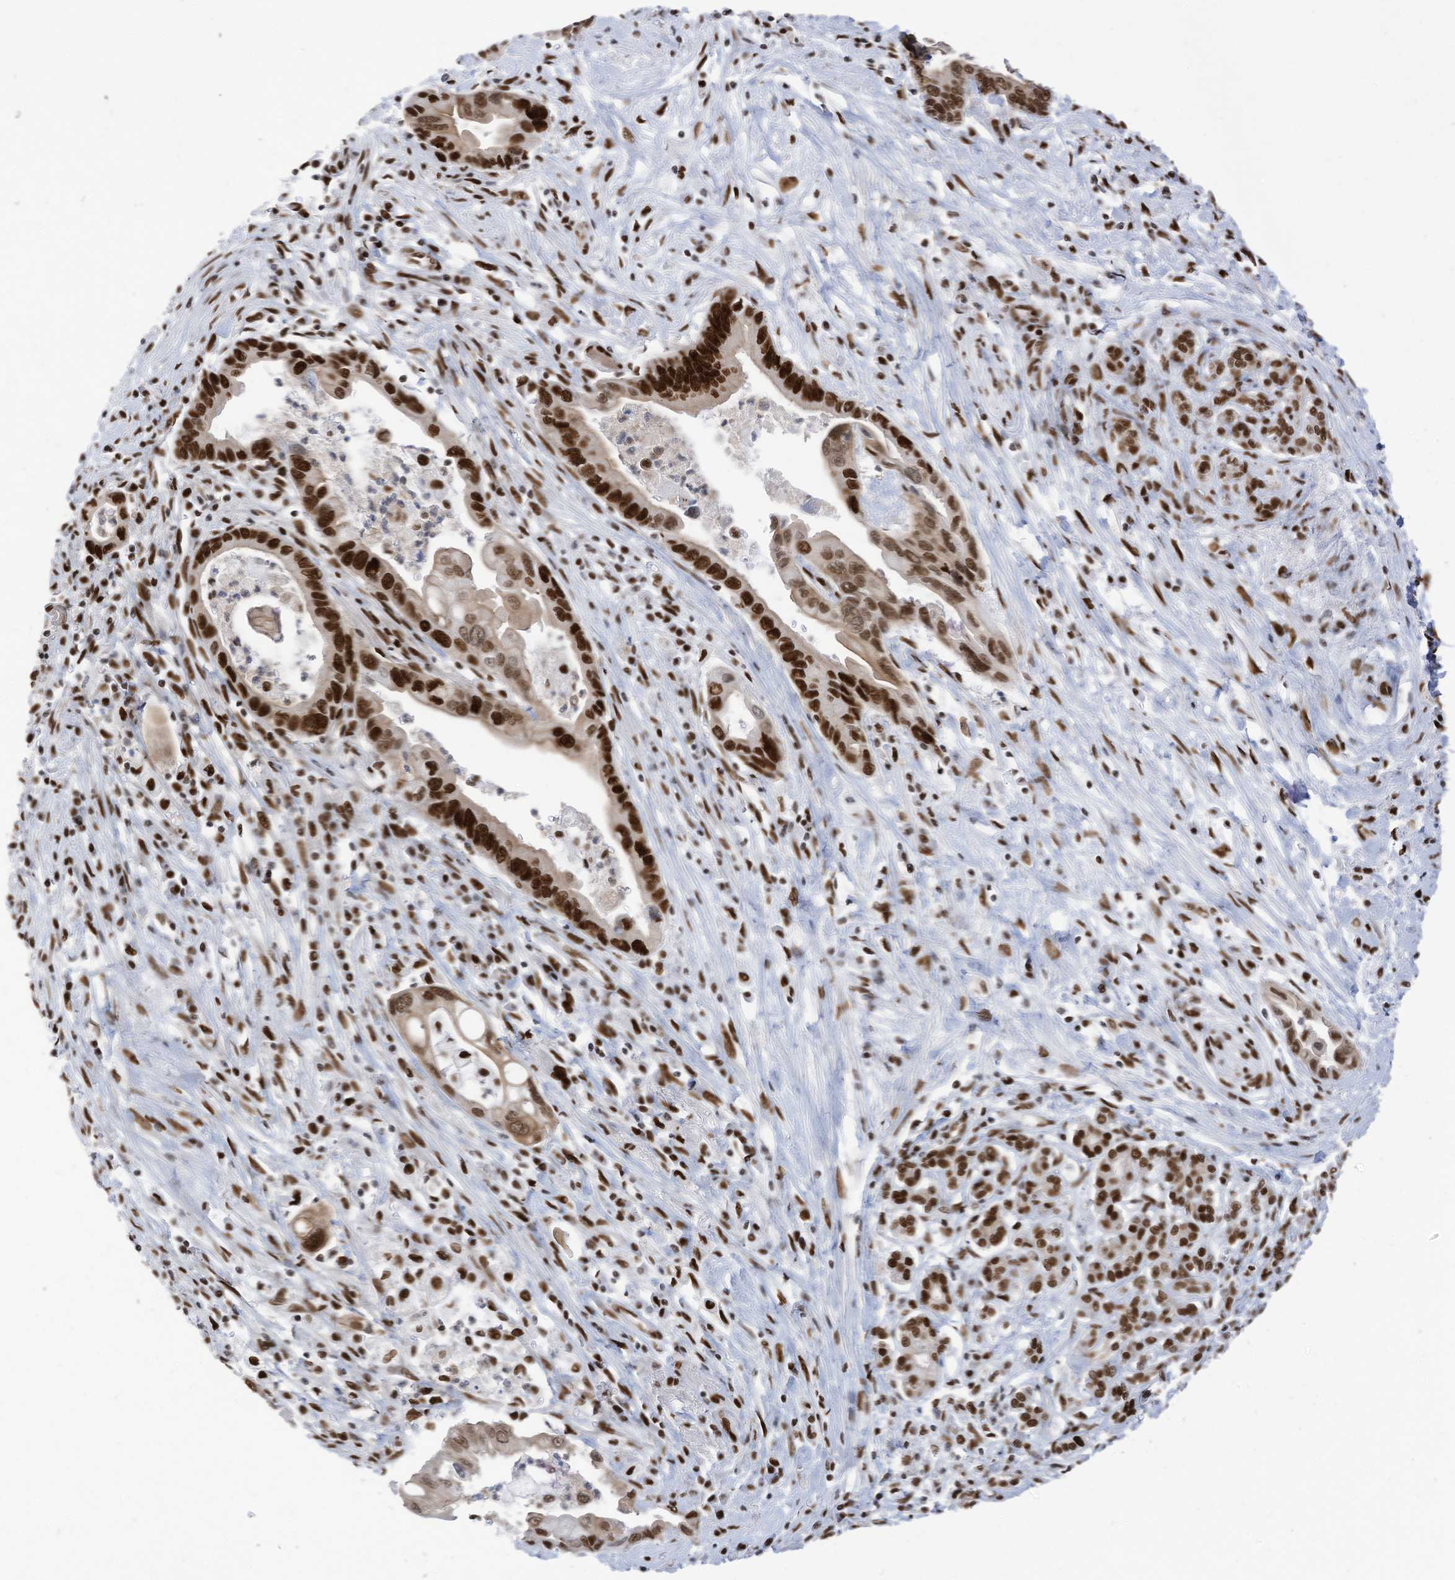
{"staining": {"intensity": "strong", "quantity": ">75%", "location": "nuclear"}, "tissue": "pancreatic cancer", "cell_type": "Tumor cells", "image_type": "cancer", "snomed": [{"axis": "morphology", "description": "Adenocarcinoma, NOS"}, {"axis": "topography", "description": "Pancreas"}], "caption": "A photomicrograph of human pancreatic cancer stained for a protein demonstrates strong nuclear brown staining in tumor cells.", "gene": "KHSRP", "patient": {"sex": "male", "age": 78}}